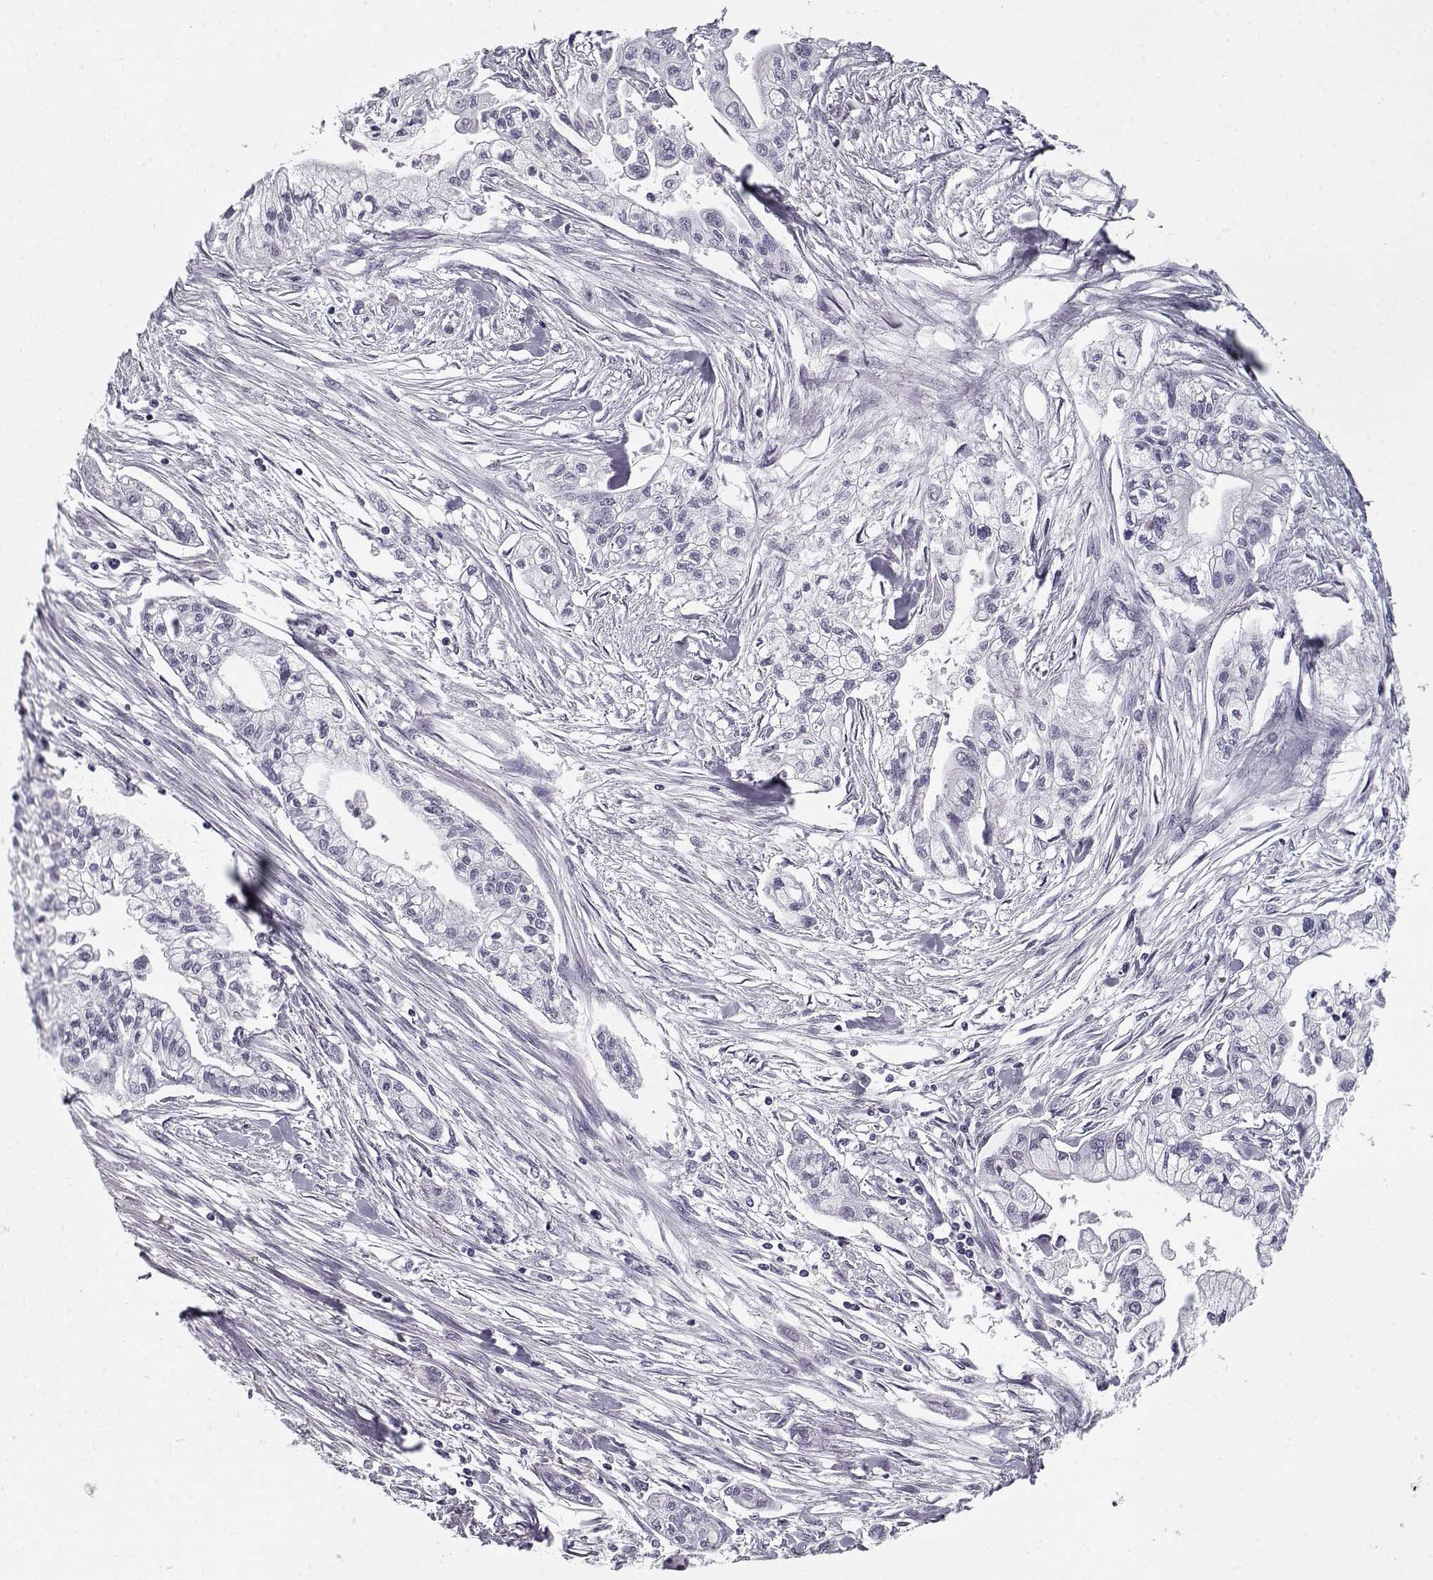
{"staining": {"intensity": "negative", "quantity": "none", "location": "none"}, "tissue": "pancreatic cancer", "cell_type": "Tumor cells", "image_type": "cancer", "snomed": [{"axis": "morphology", "description": "Adenocarcinoma, NOS"}, {"axis": "topography", "description": "Pancreas"}], "caption": "Pancreatic cancer (adenocarcinoma) stained for a protein using immunohistochemistry (IHC) demonstrates no expression tumor cells.", "gene": "RNF32", "patient": {"sex": "male", "age": 54}}